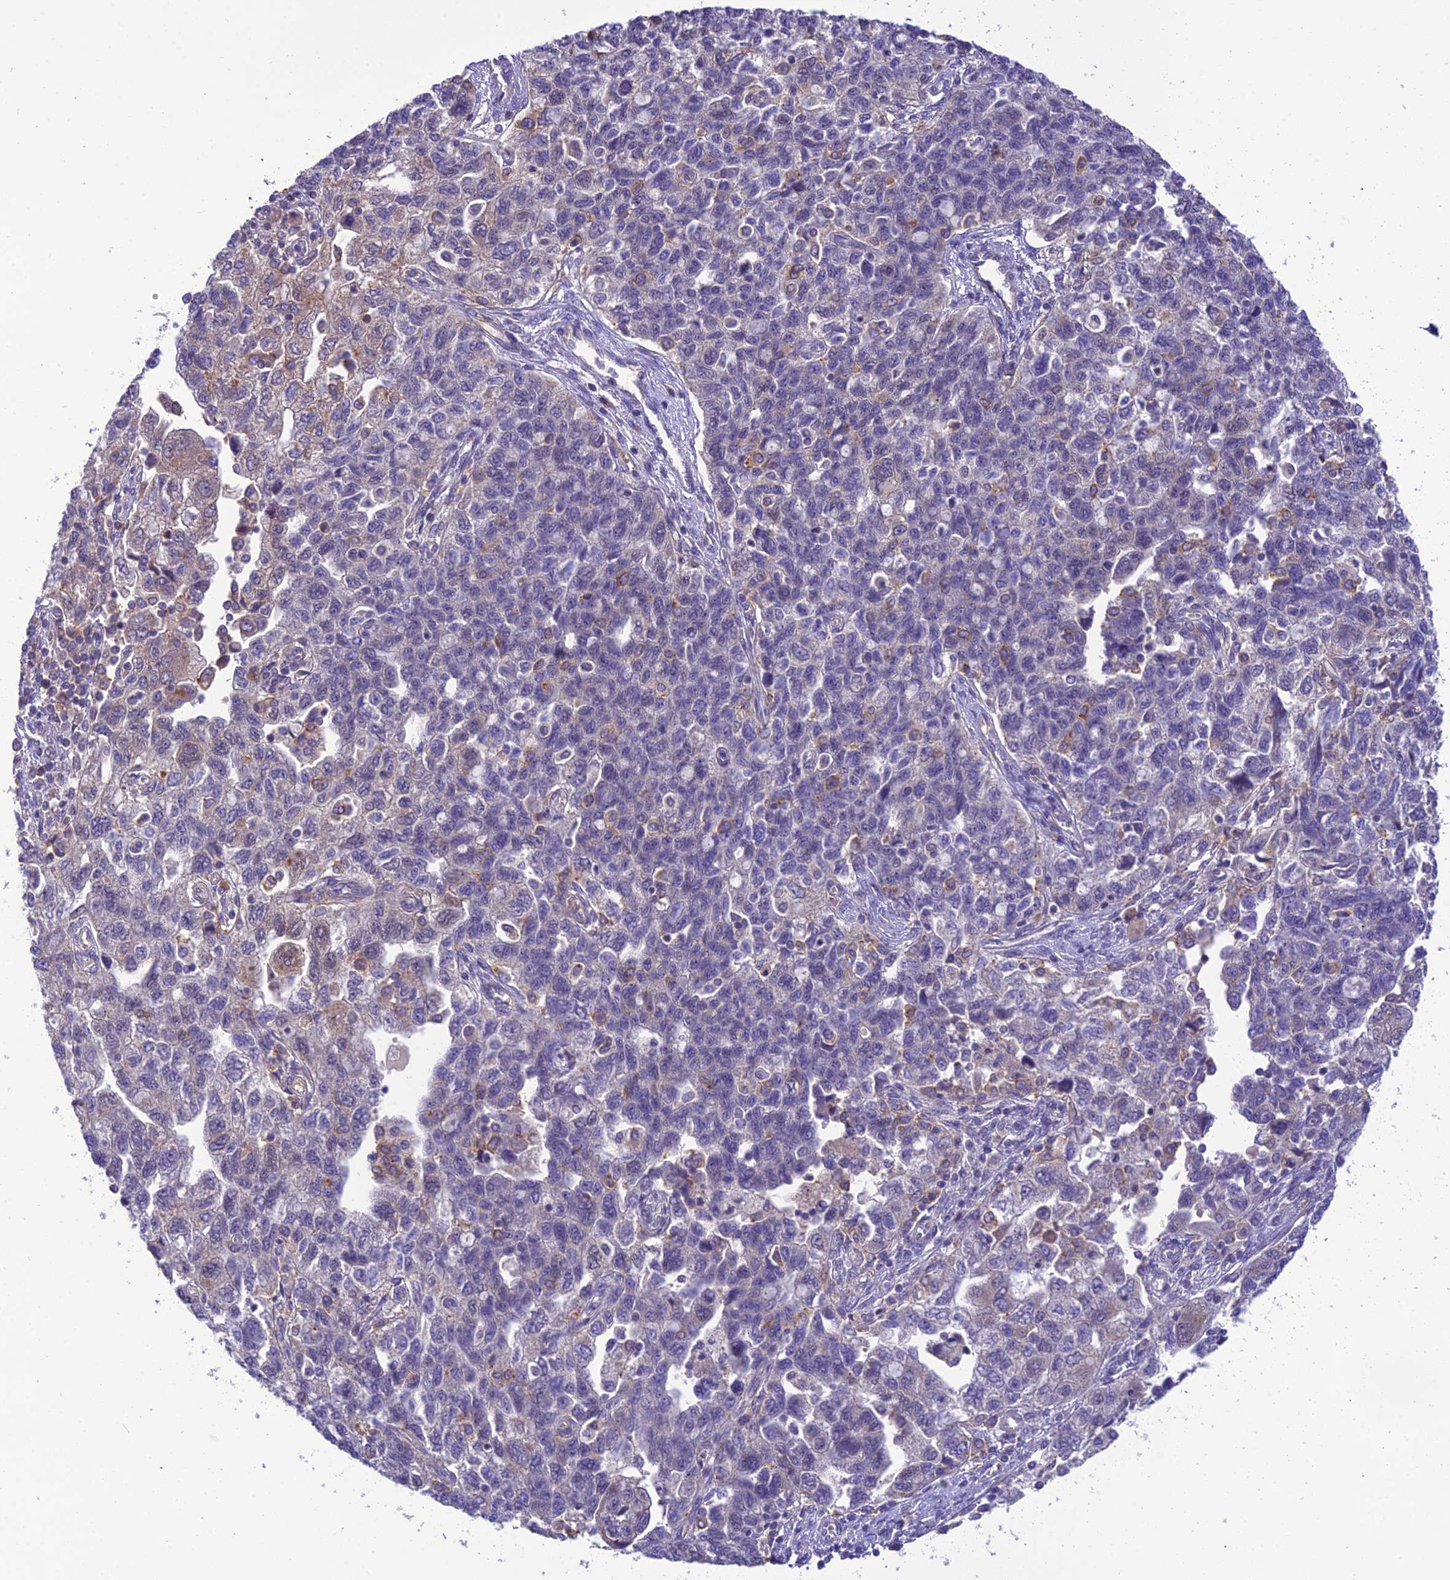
{"staining": {"intensity": "weak", "quantity": "25%-75%", "location": "cytoplasmic/membranous"}, "tissue": "ovarian cancer", "cell_type": "Tumor cells", "image_type": "cancer", "snomed": [{"axis": "morphology", "description": "Carcinoma, NOS"}, {"axis": "morphology", "description": "Cystadenocarcinoma, serous, NOS"}, {"axis": "topography", "description": "Ovary"}], "caption": "Ovarian cancer (carcinoma) stained with IHC reveals weak cytoplasmic/membranous positivity in approximately 25%-75% of tumor cells. (DAB (3,3'-diaminobenzidine) = brown stain, brightfield microscopy at high magnification).", "gene": "GOLPH3", "patient": {"sex": "female", "age": 69}}